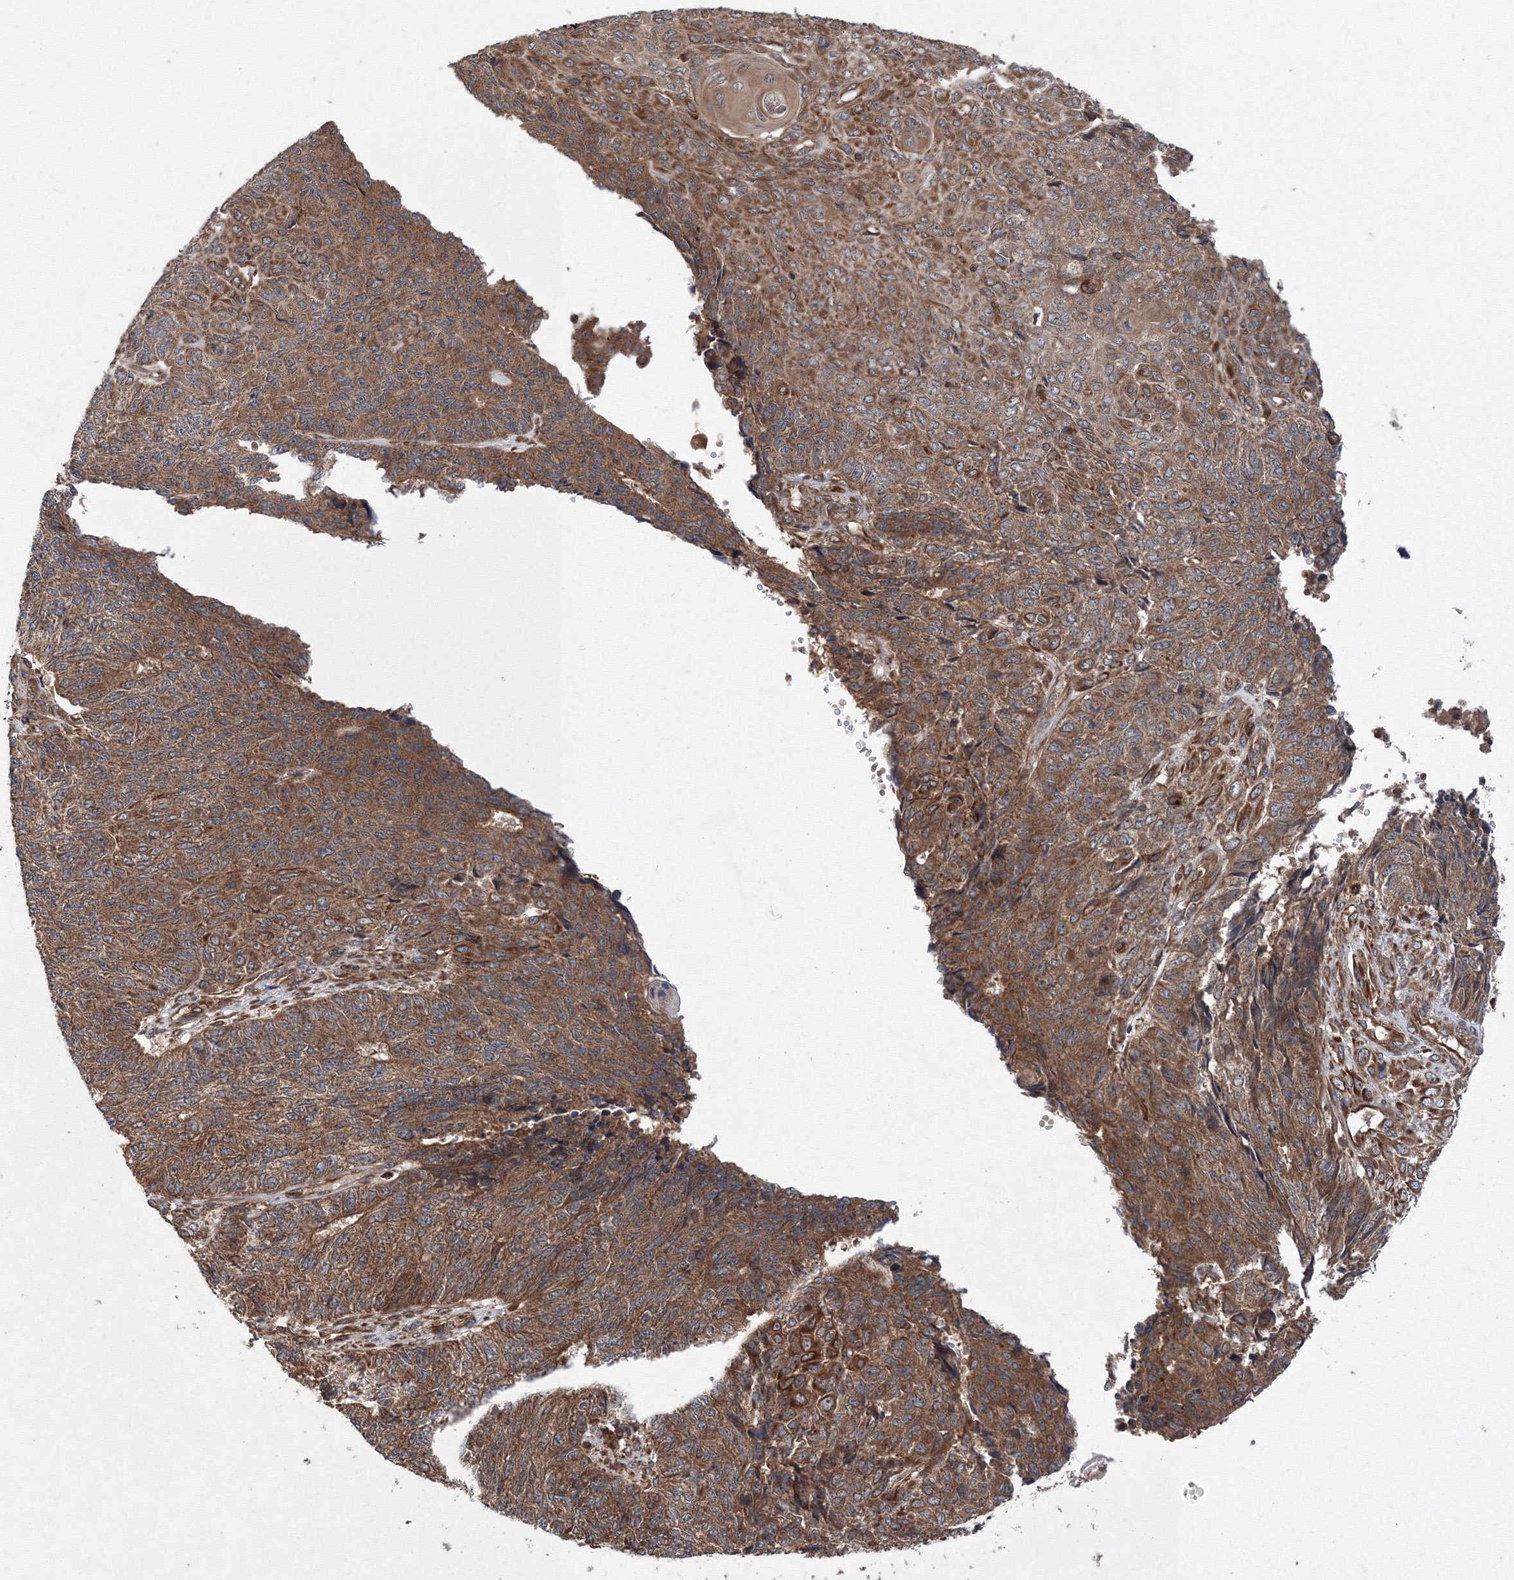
{"staining": {"intensity": "moderate", "quantity": ">75%", "location": "cytoplasmic/membranous"}, "tissue": "endometrial cancer", "cell_type": "Tumor cells", "image_type": "cancer", "snomed": [{"axis": "morphology", "description": "Adenocarcinoma, NOS"}, {"axis": "topography", "description": "Endometrium"}], "caption": "This micrograph shows immunohistochemistry staining of human endometrial adenocarcinoma, with medium moderate cytoplasmic/membranous staining in about >75% of tumor cells.", "gene": "ATG3", "patient": {"sex": "female", "age": 32}}